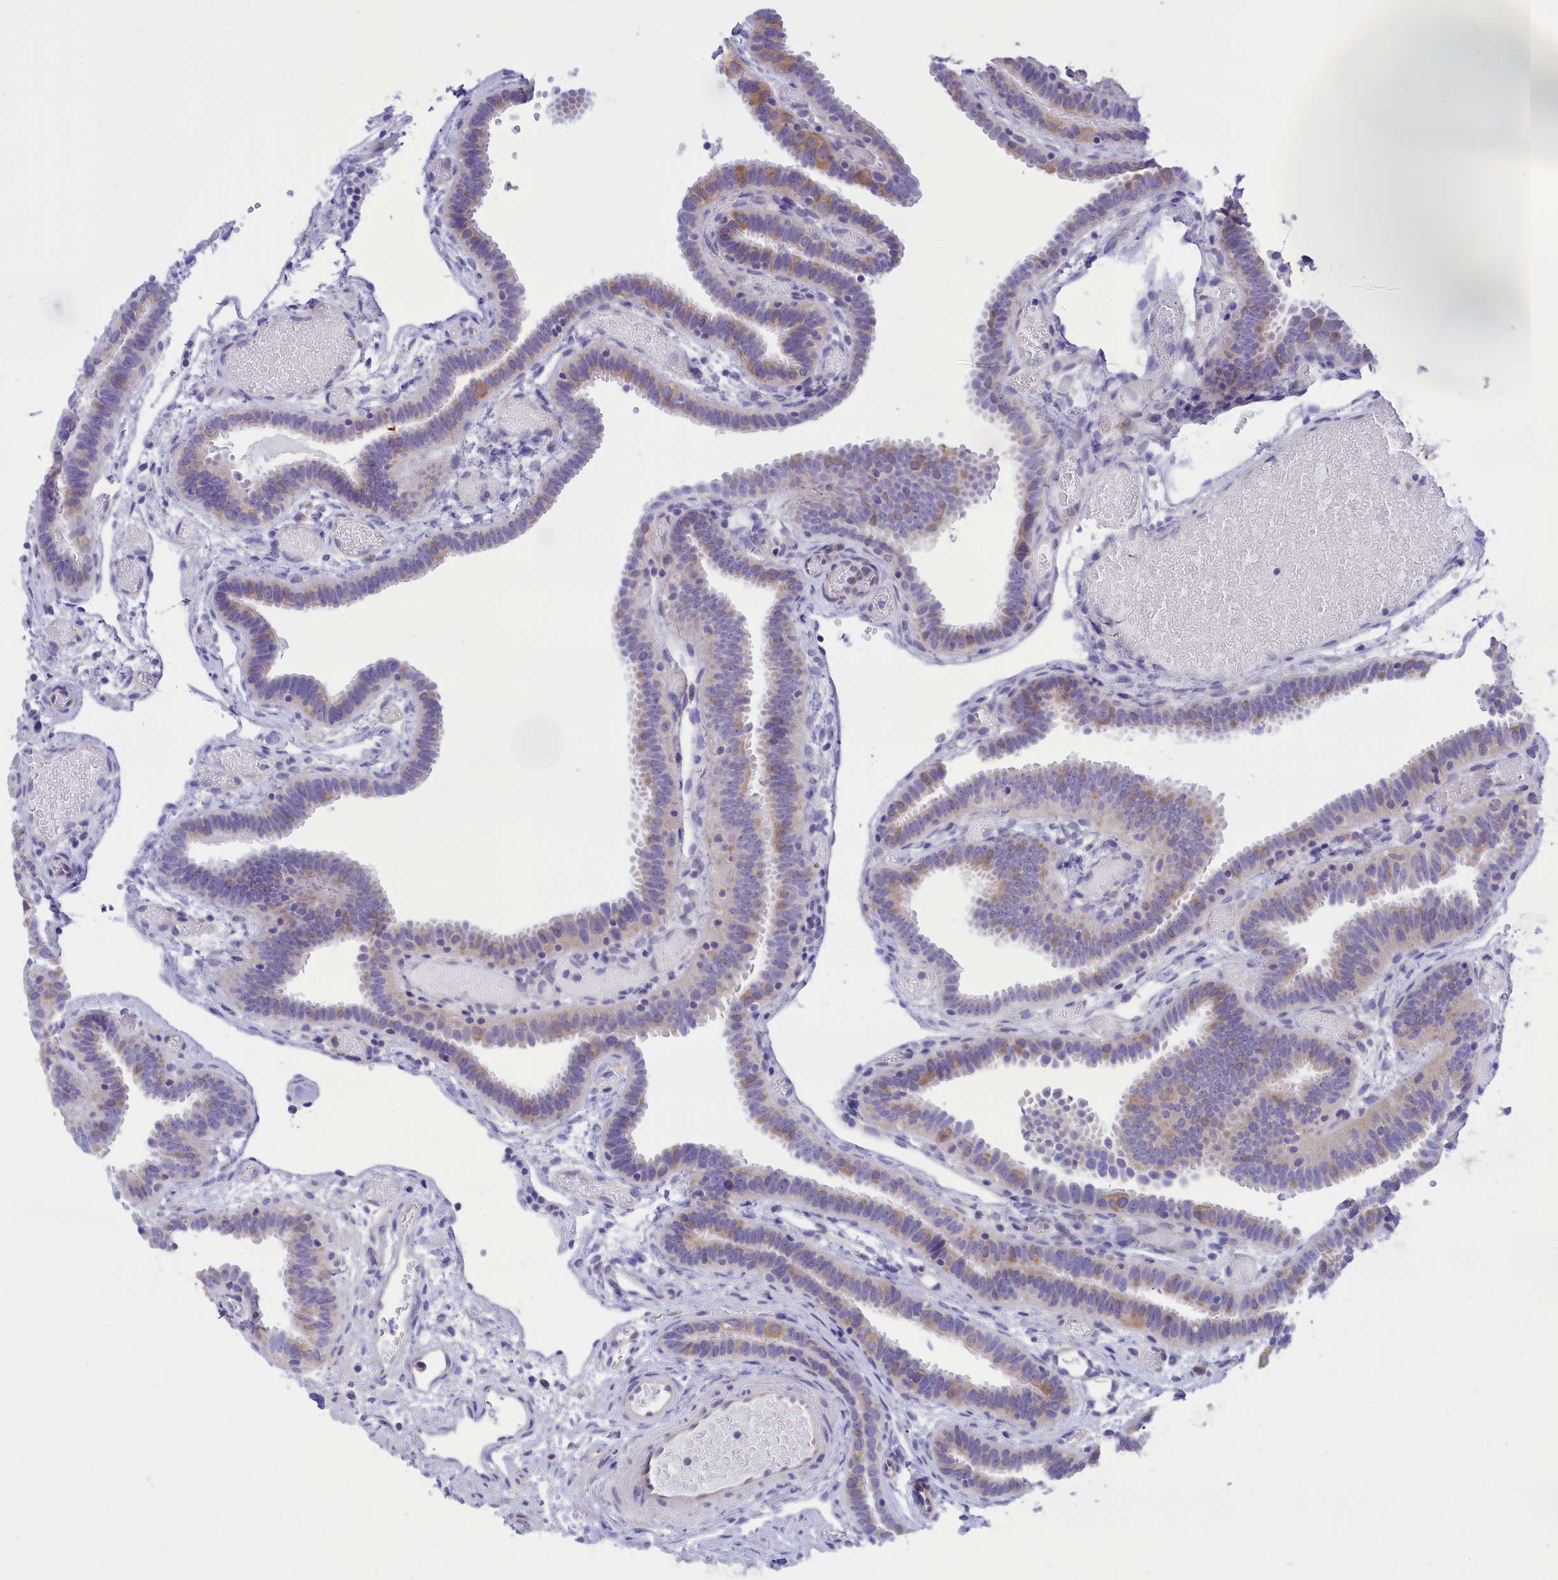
{"staining": {"intensity": "weak", "quantity": "25%-75%", "location": "cytoplasmic/membranous"}, "tissue": "fallopian tube", "cell_type": "Glandular cells", "image_type": "normal", "snomed": [{"axis": "morphology", "description": "Normal tissue, NOS"}, {"axis": "topography", "description": "Fallopian tube"}], "caption": "Immunohistochemistry histopathology image of normal fallopian tube: human fallopian tube stained using immunohistochemistry displays low levels of weak protein expression localized specifically in the cytoplasmic/membranous of glandular cells, appearing as a cytoplasmic/membranous brown color.", "gene": "DCAF16", "patient": {"sex": "female", "age": 37}}